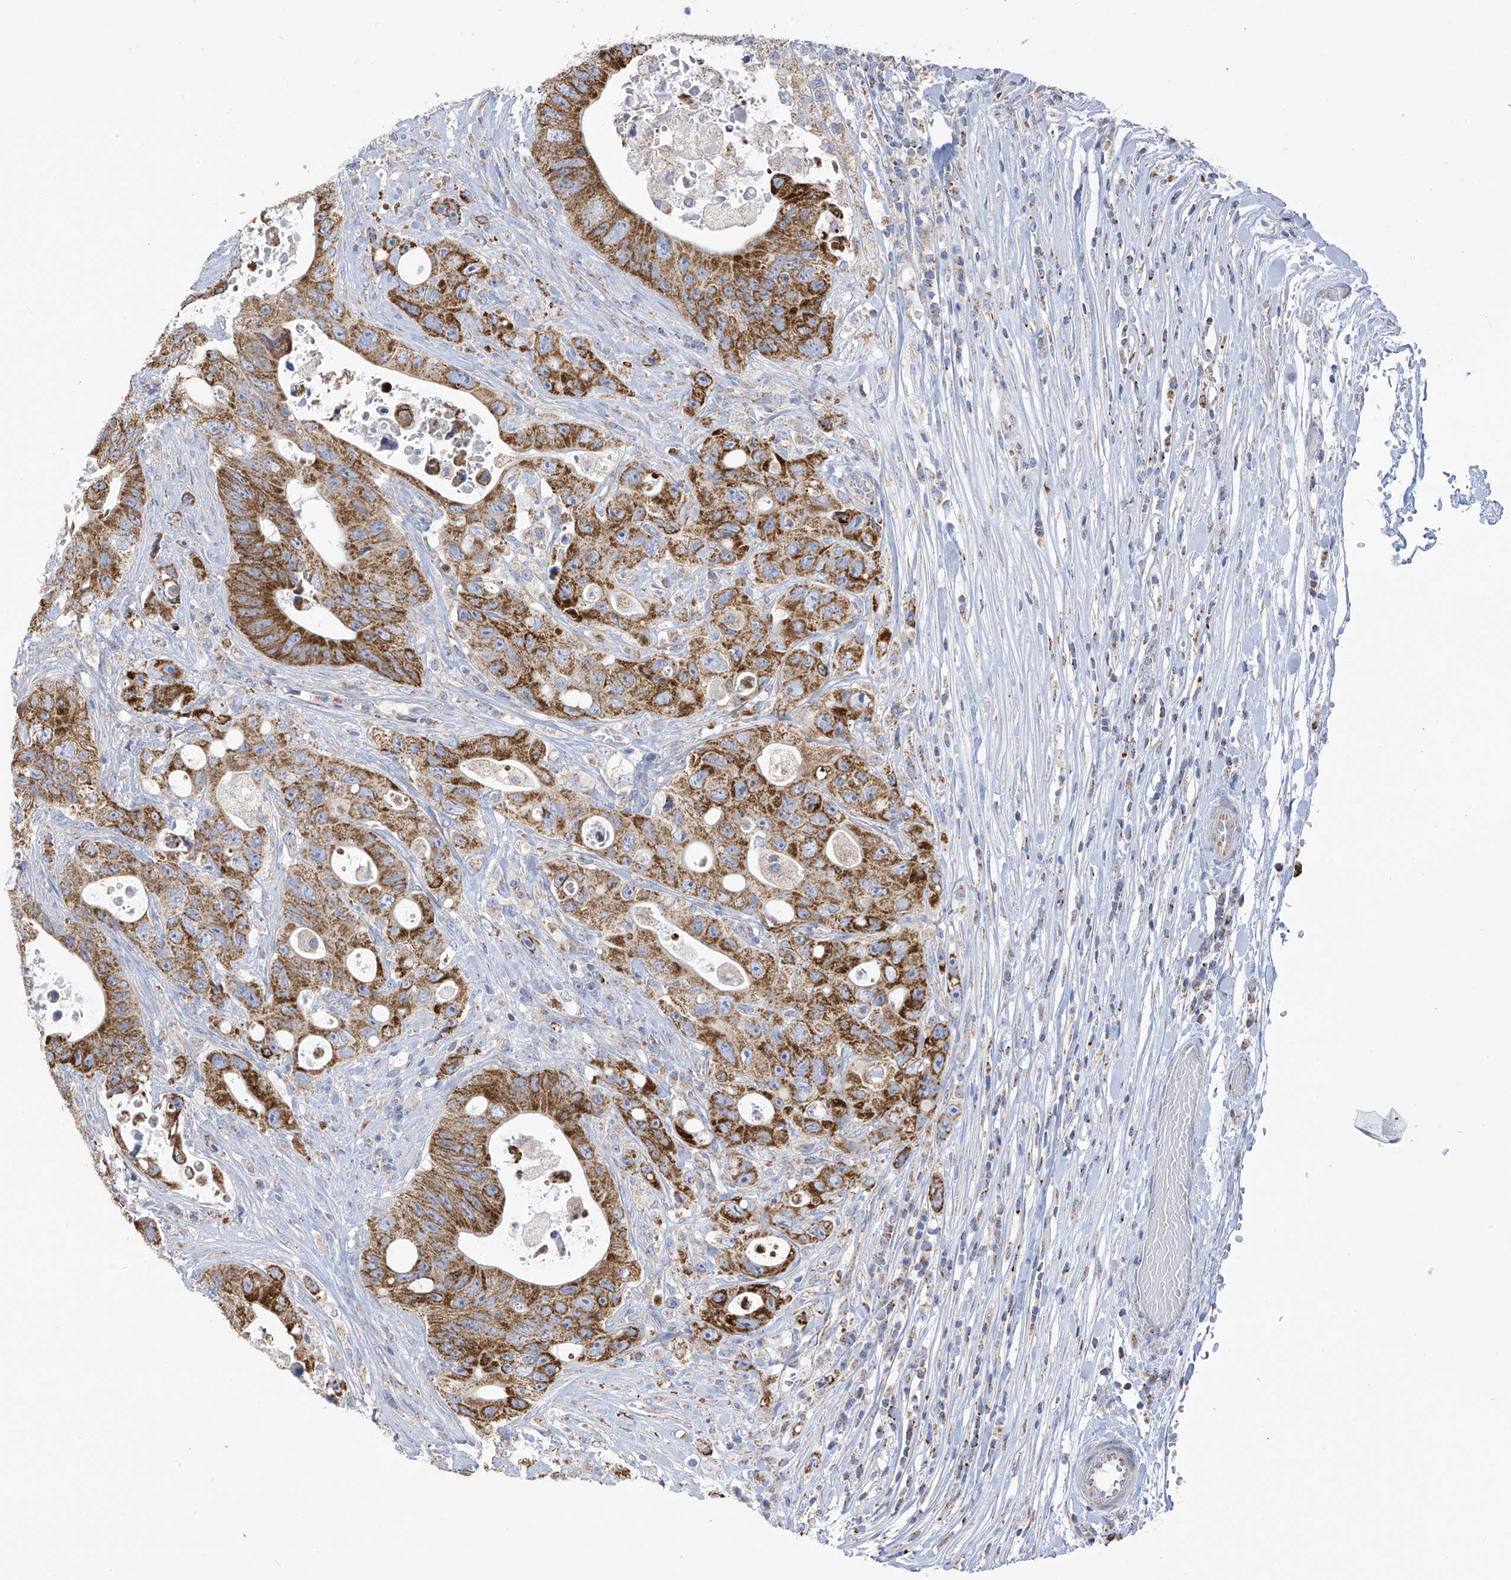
{"staining": {"intensity": "moderate", "quantity": ">75%", "location": "cytoplasmic/membranous"}, "tissue": "colorectal cancer", "cell_type": "Tumor cells", "image_type": "cancer", "snomed": [{"axis": "morphology", "description": "Adenocarcinoma, NOS"}, {"axis": "topography", "description": "Colon"}], "caption": "There is medium levels of moderate cytoplasmic/membranous expression in tumor cells of colorectal cancer, as demonstrated by immunohistochemical staining (brown color).", "gene": "PNPT1", "patient": {"sex": "female", "age": 46}}